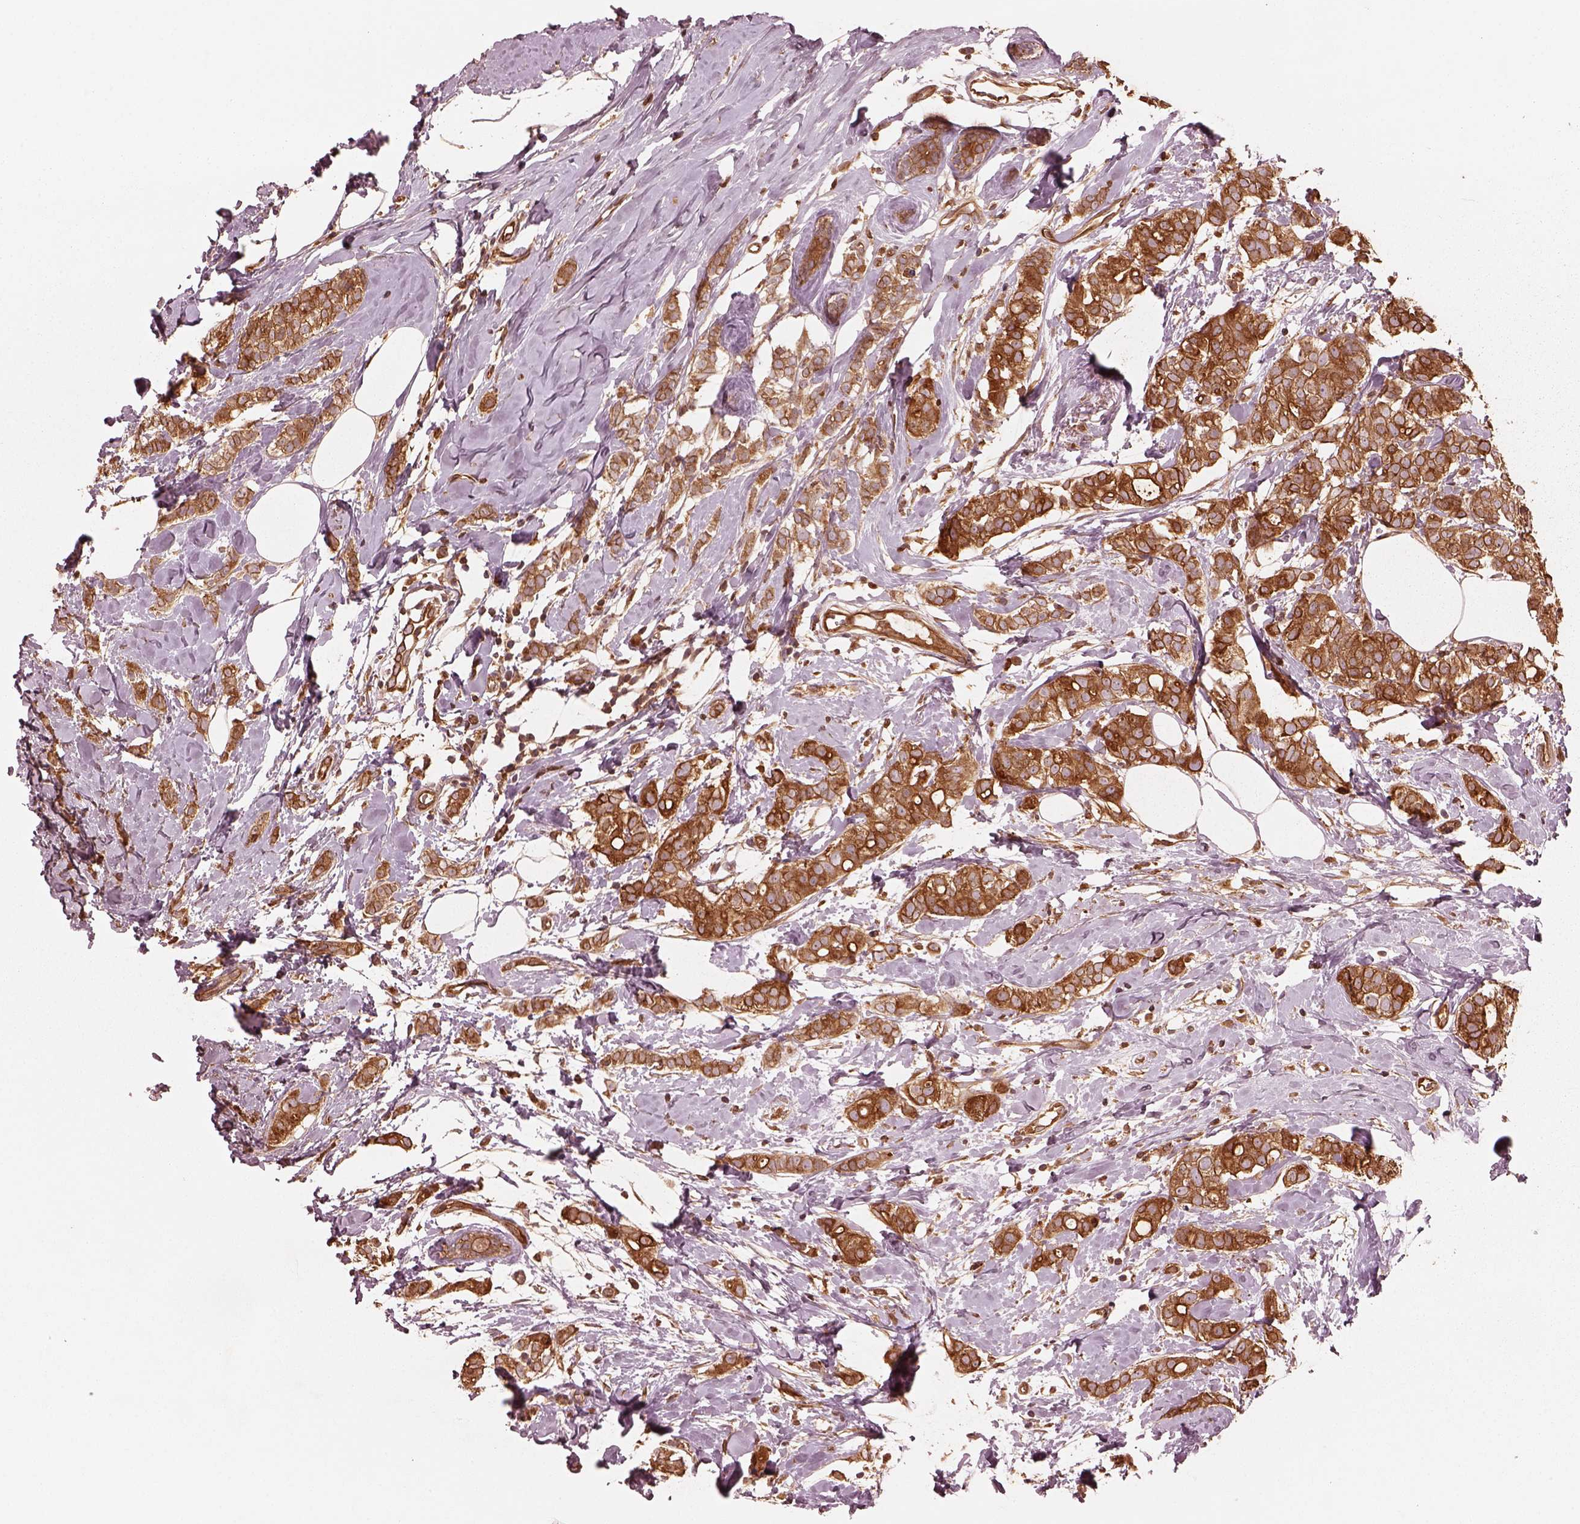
{"staining": {"intensity": "strong", "quantity": ">75%", "location": "cytoplasmic/membranous"}, "tissue": "breast cancer", "cell_type": "Tumor cells", "image_type": "cancer", "snomed": [{"axis": "morphology", "description": "Duct carcinoma"}, {"axis": "topography", "description": "Breast"}], "caption": "Brown immunohistochemical staining in human breast cancer reveals strong cytoplasmic/membranous expression in about >75% of tumor cells.", "gene": "PIK3R2", "patient": {"sex": "female", "age": 40}}